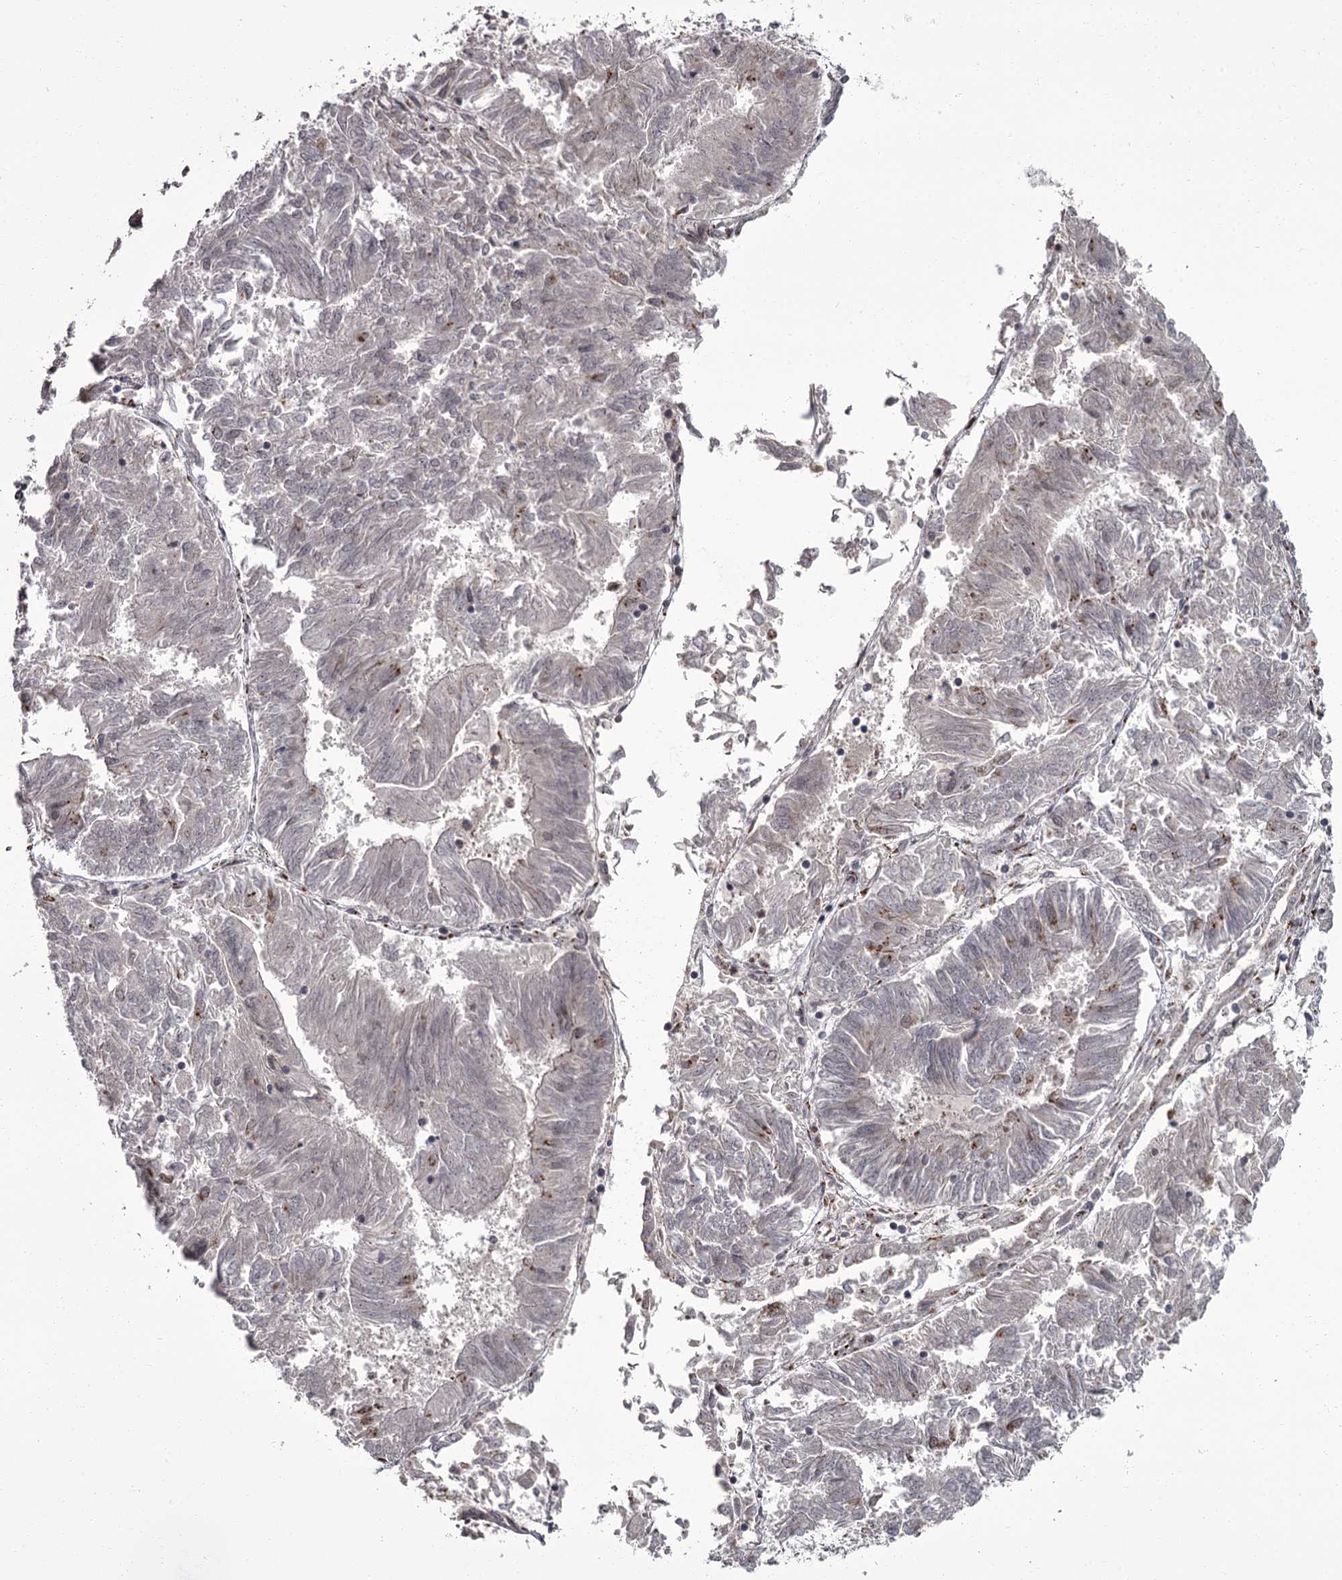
{"staining": {"intensity": "negative", "quantity": "none", "location": "none"}, "tissue": "endometrial cancer", "cell_type": "Tumor cells", "image_type": "cancer", "snomed": [{"axis": "morphology", "description": "Adenocarcinoma, NOS"}, {"axis": "topography", "description": "Endometrium"}], "caption": "This photomicrograph is of endometrial cancer stained with IHC to label a protein in brown with the nuclei are counter-stained blue. There is no positivity in tumor cells. Nuclei are stained in blue.", "gene": "CEP83", "patient": {"sex": "female", "age": 58}}